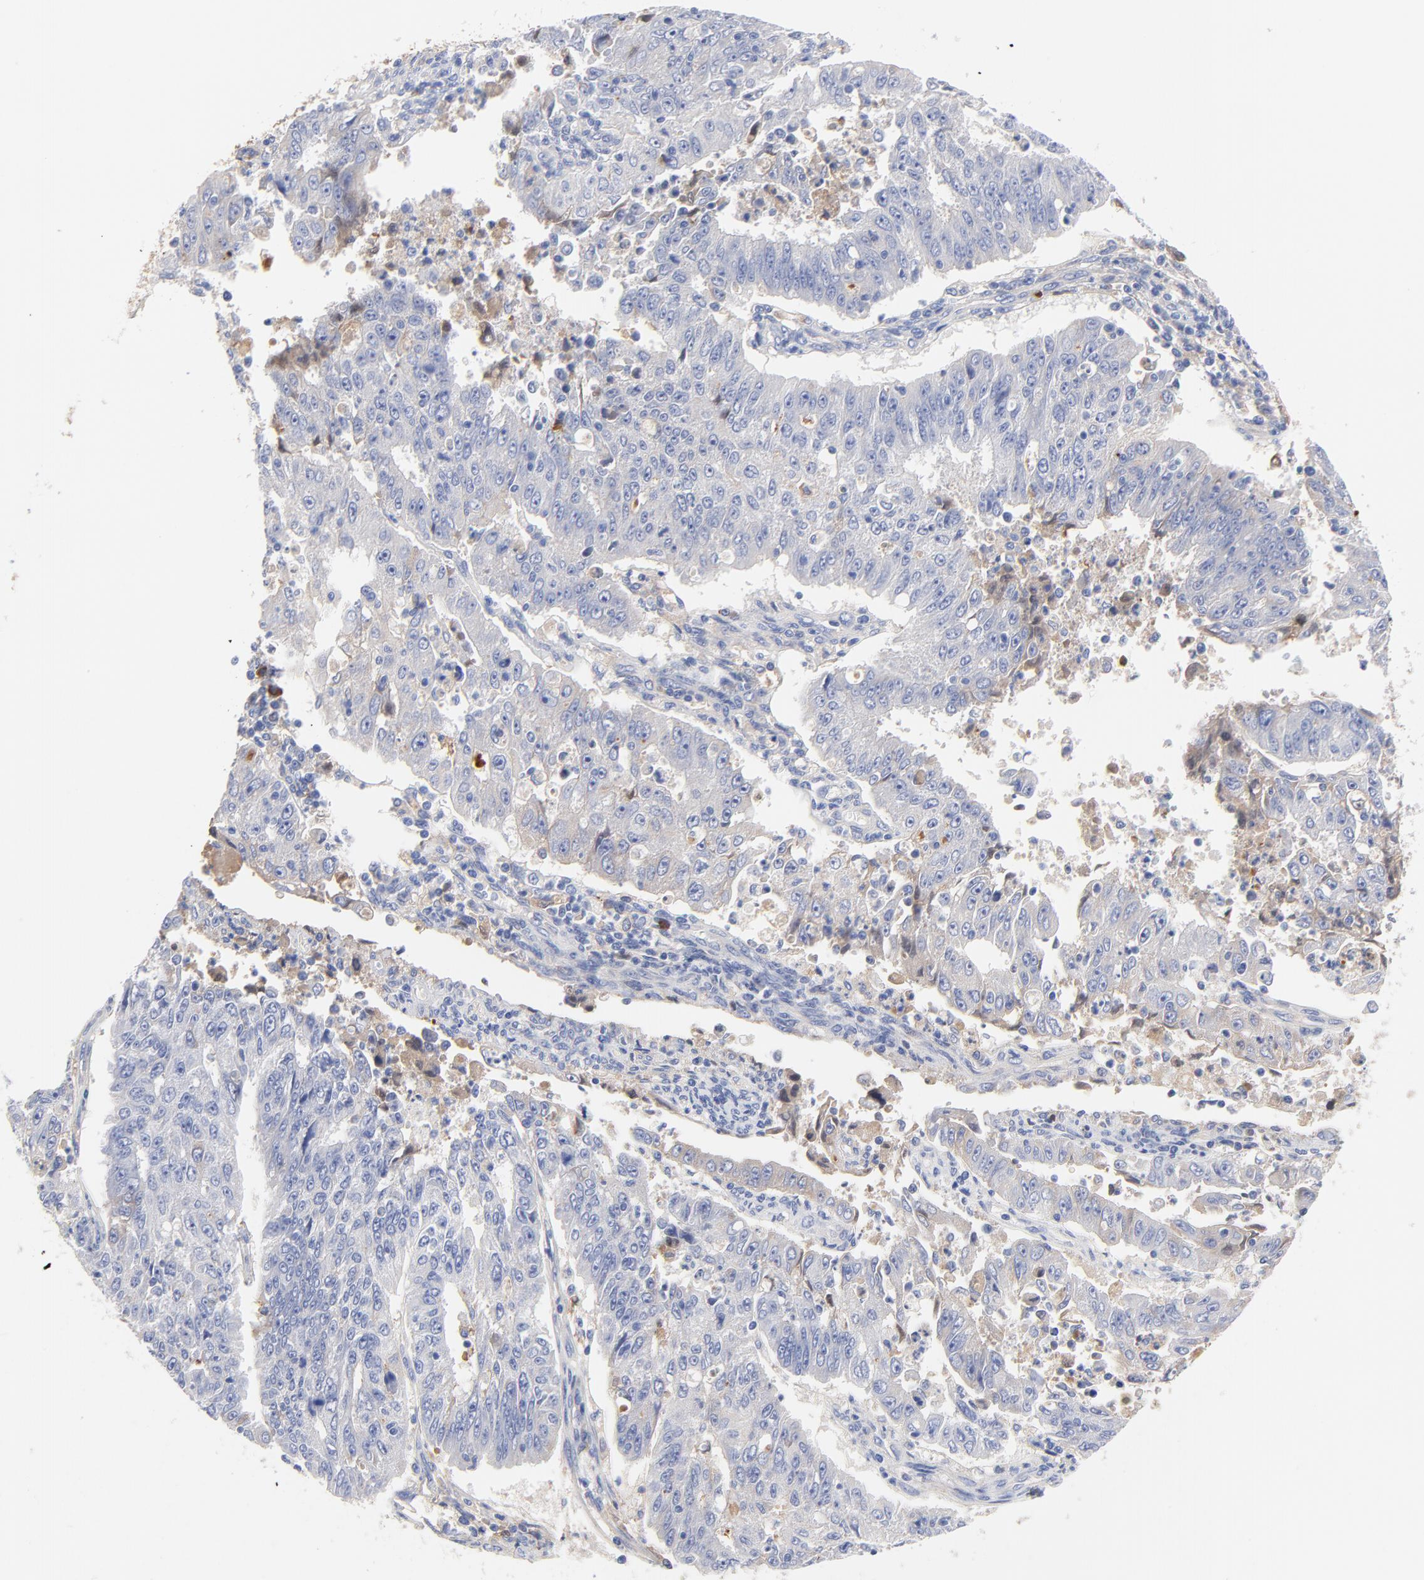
{"staining": {"intensity": "weak", "quantity": "<25%", "location": "cytoplasmic/membranous,nuclear"}, "tissue": "endometrial cancer", "cell_type": "Tumor cells", "image_type": "cancer", "snomed": [{"axis": "morphology", "description": "Adenocarcinoma, NOS"}, {"axis": "topography", "description": "Endometrium"}], "caption": "This photomicrograph is of endometrial cancer (adenocarcinoma) stained with immunohistochemistry to label a protein in brown with the nuclei are counter-stained blue. There is no expression in tumor cells.", "gene": "IGLV3-10", "patient": {"sex": "female", "age": 42}}